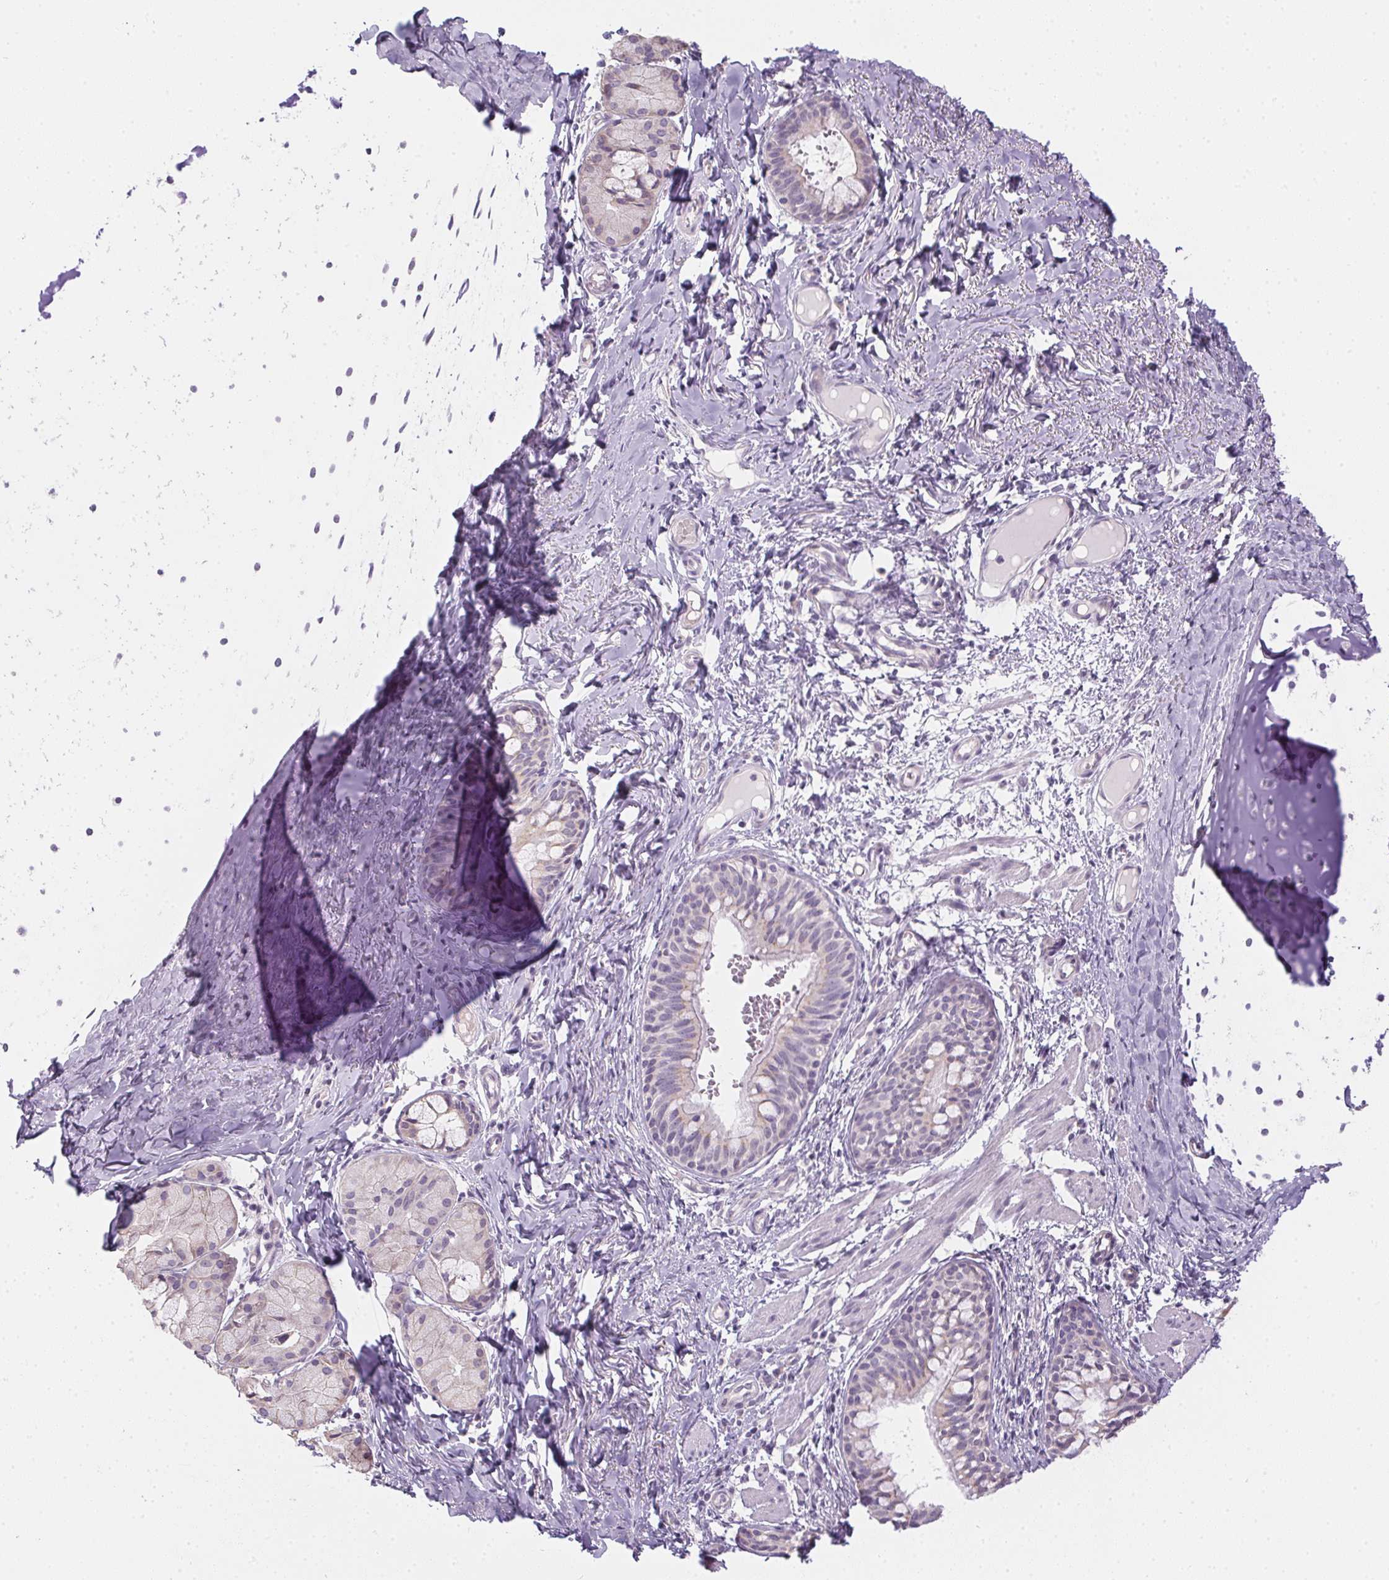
{"staining": {"intensity": "weak", "quantity": "<25%", "location": "cytoplasmic/membranous"}, "tissue": "bronchus", "cell_type": "Respiratory epithelial cells", "image_type": "normal", "snomed": [{"axis": "morphology", "description": "Normal tissue, NOS"}, {"axis": "topography", "description": "Bronchus"}], "caption": "This is a micrograph of immunohistochemistry (IHC) staining of unremarkable bronchus, which shows no positivity in respiratory epithelial cells.", "gene": "CTCFL", "patient": {"sex": "male", "age": 1}}